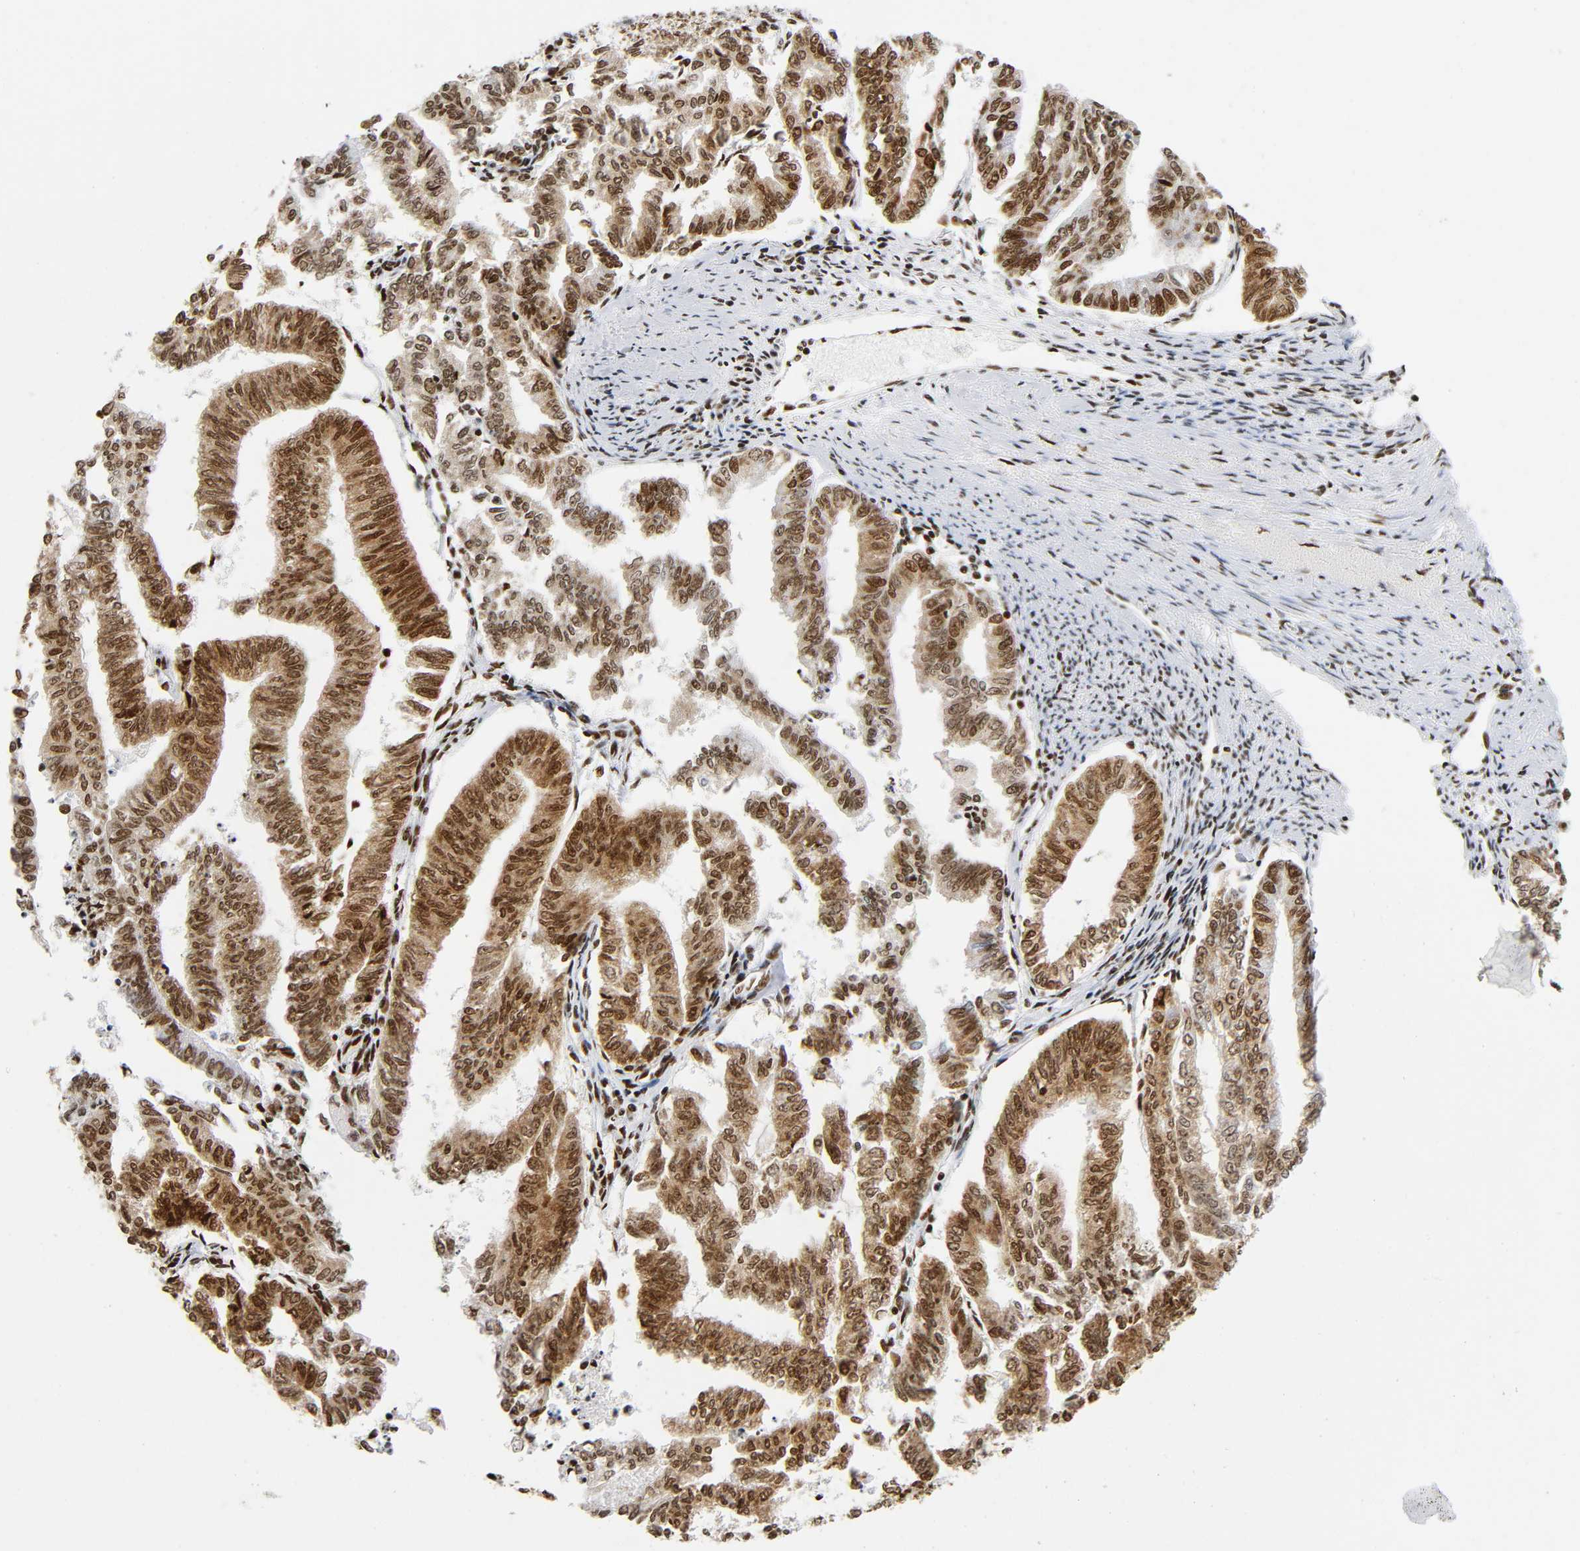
{"staining": {"intensity": "moderate", "quantity": ">75%", "location": "cytoplasmic/membranous,nuclear"}, "tissue": "endometrial cancer", "cell_type": "Tumor cells", "image_type": "cancer", "snomed": [{"axis": "morphology", "description": "Adenocarcinoma, NOS"}, {"axis": "topography", "description": "Endometrium"}], "caption": "Immunohistochemistry (IHC) micrograph of neoplastic tissue: endometrial cancer (adenocarcinoma) stained using immunohistochemistry (IHC) displays medium levels of moderate protein expression localized specifically in the cytoplasmic/membranous and nuclear of tumor cells, appearing as a cytoplasmic/membranous and nuclear brown color.", "gene": "UBTF", "patient": {"sex": "female", "age": 79}}